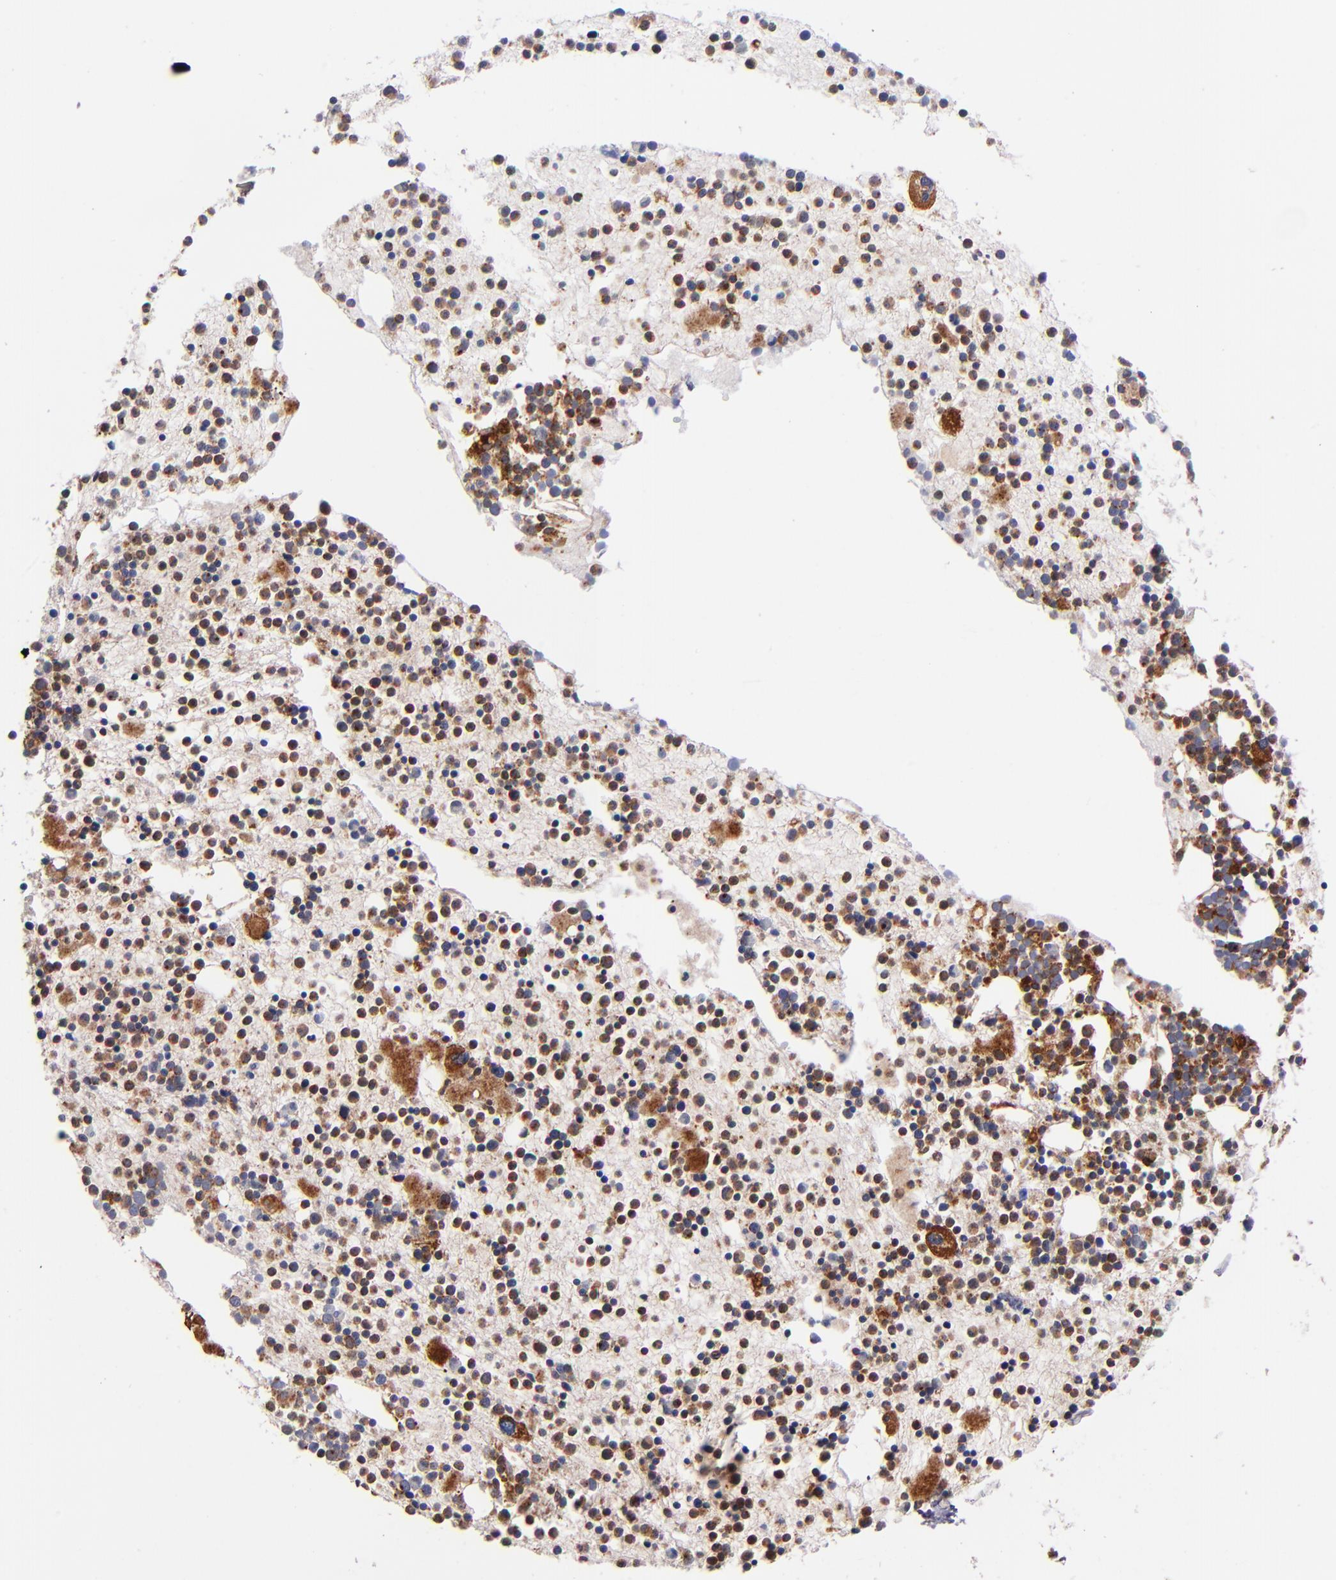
{"staining": {"intensity": "strong", "quantity": ">75%", "location": "cytoplasmic/membranous,nuclear"}, "tissue": "bone marrow", "cell_type": "Hematopoietic cells", "image_type": "normal", "snomed": [{"axis": "morphology", "description": "Normal tissue, NOS"}, {"axis": "topography", "description": "Bone marrow"}], "caption": "Immunohistochemistry micrograph of normal human bone marrow stained for a protein (brown), which exhibits high levels of strong cytoplasmic/membranous,nuclear expression in approximately >75% of hematopoietic cells.", "gene": "STX8", "patient": {"sex": "male", "age": 15}}